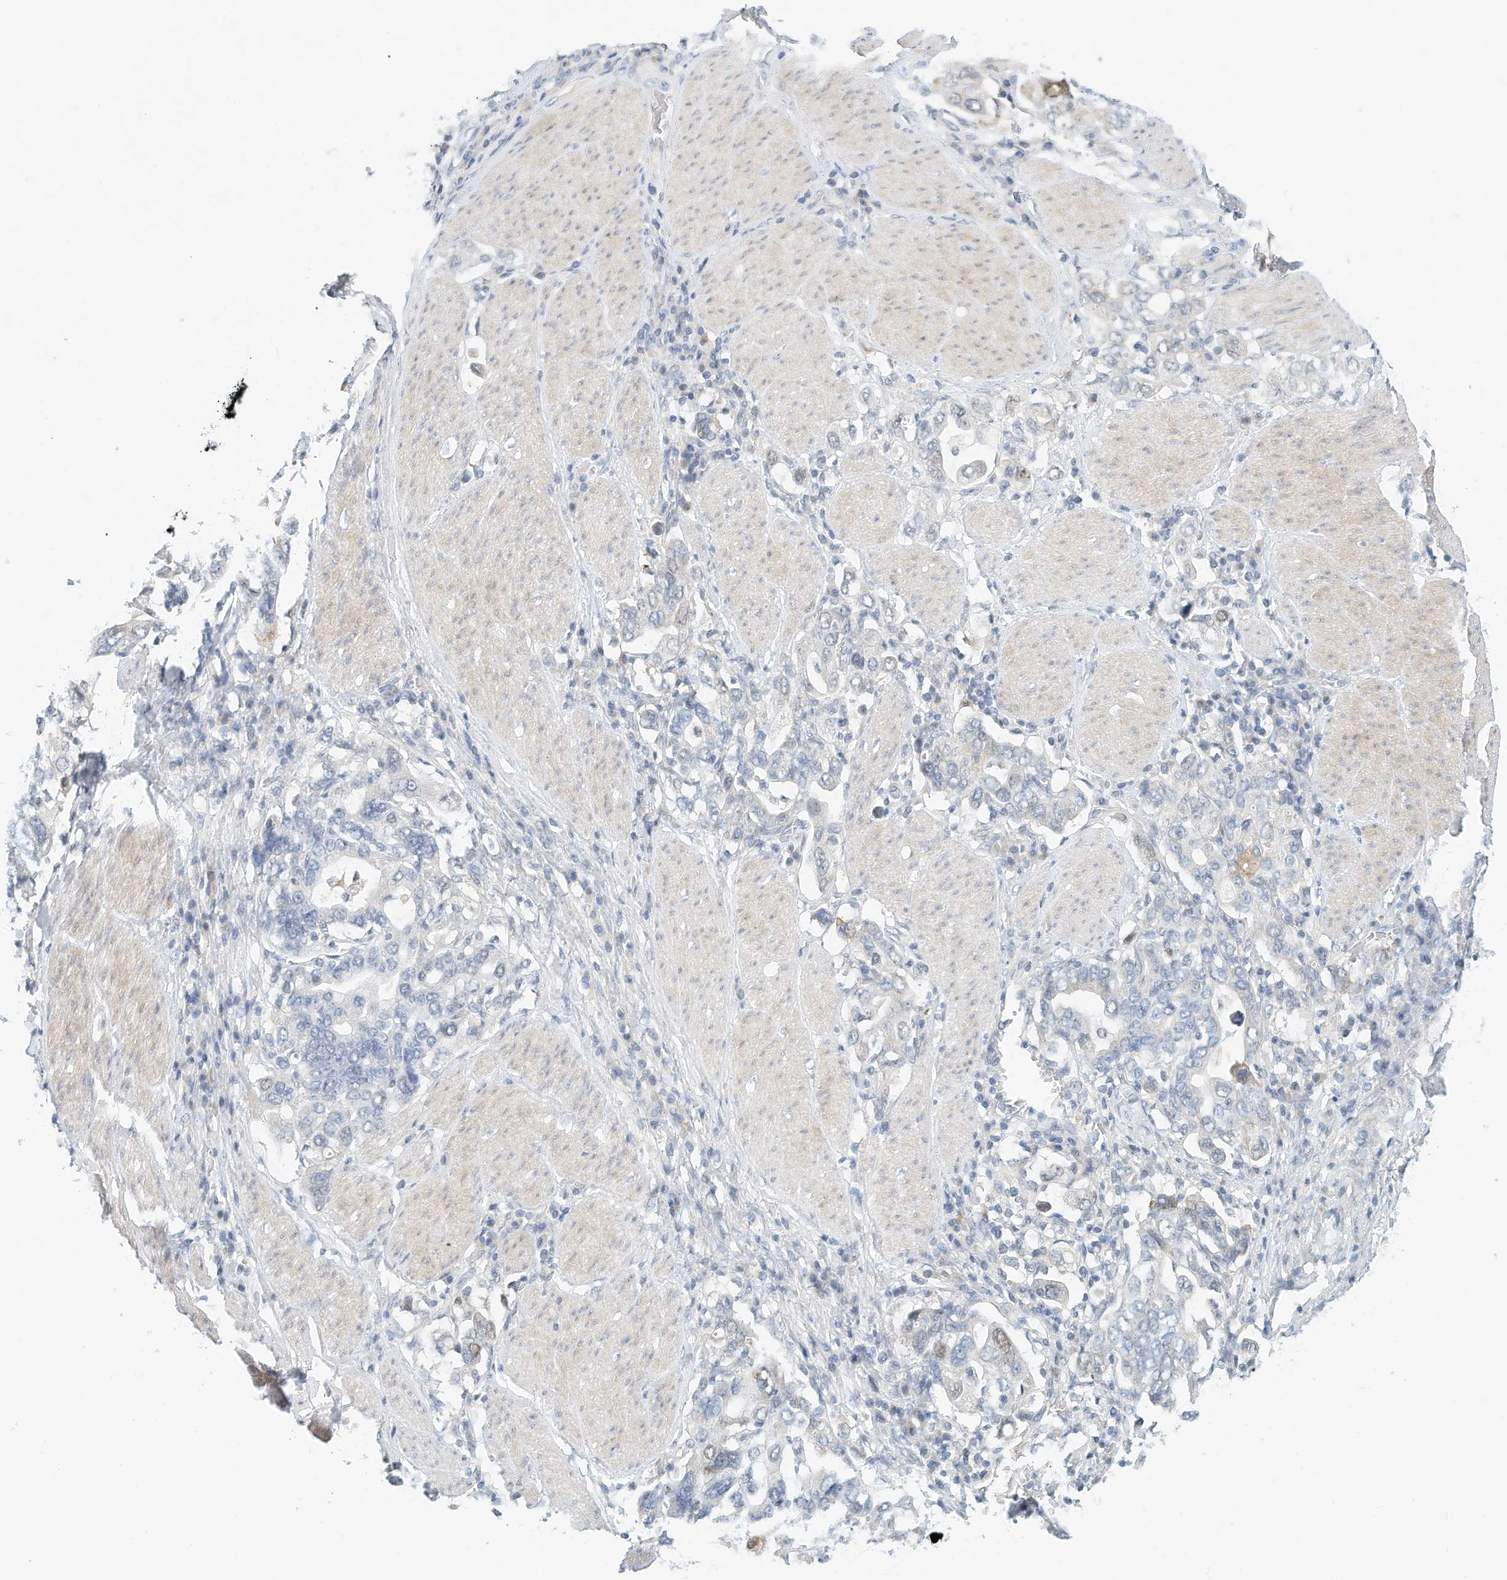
{"staining": {"intensity": "moderate", "quantity": "<25%", "location": "cytoplasmic/membranous"}, "tissue": "stomach cancer", "cell_type": "Tumor cells", "image_type": "cancer", "snomed": [{"axis": "morphology", "description": "Adenocarcinoma, NOS"}, {"axis": "topography", "description": "Stomach, upper"}], "caption": "Immunohistochemical staining of stomach cancer (adenocarcinoma) displays low levels of moderate cytoplasmic/membranous protein positivity in about <25% of tumor cells.", "gene": "ARHGAP28", "patient": {"sex": "male", "age": 62}}